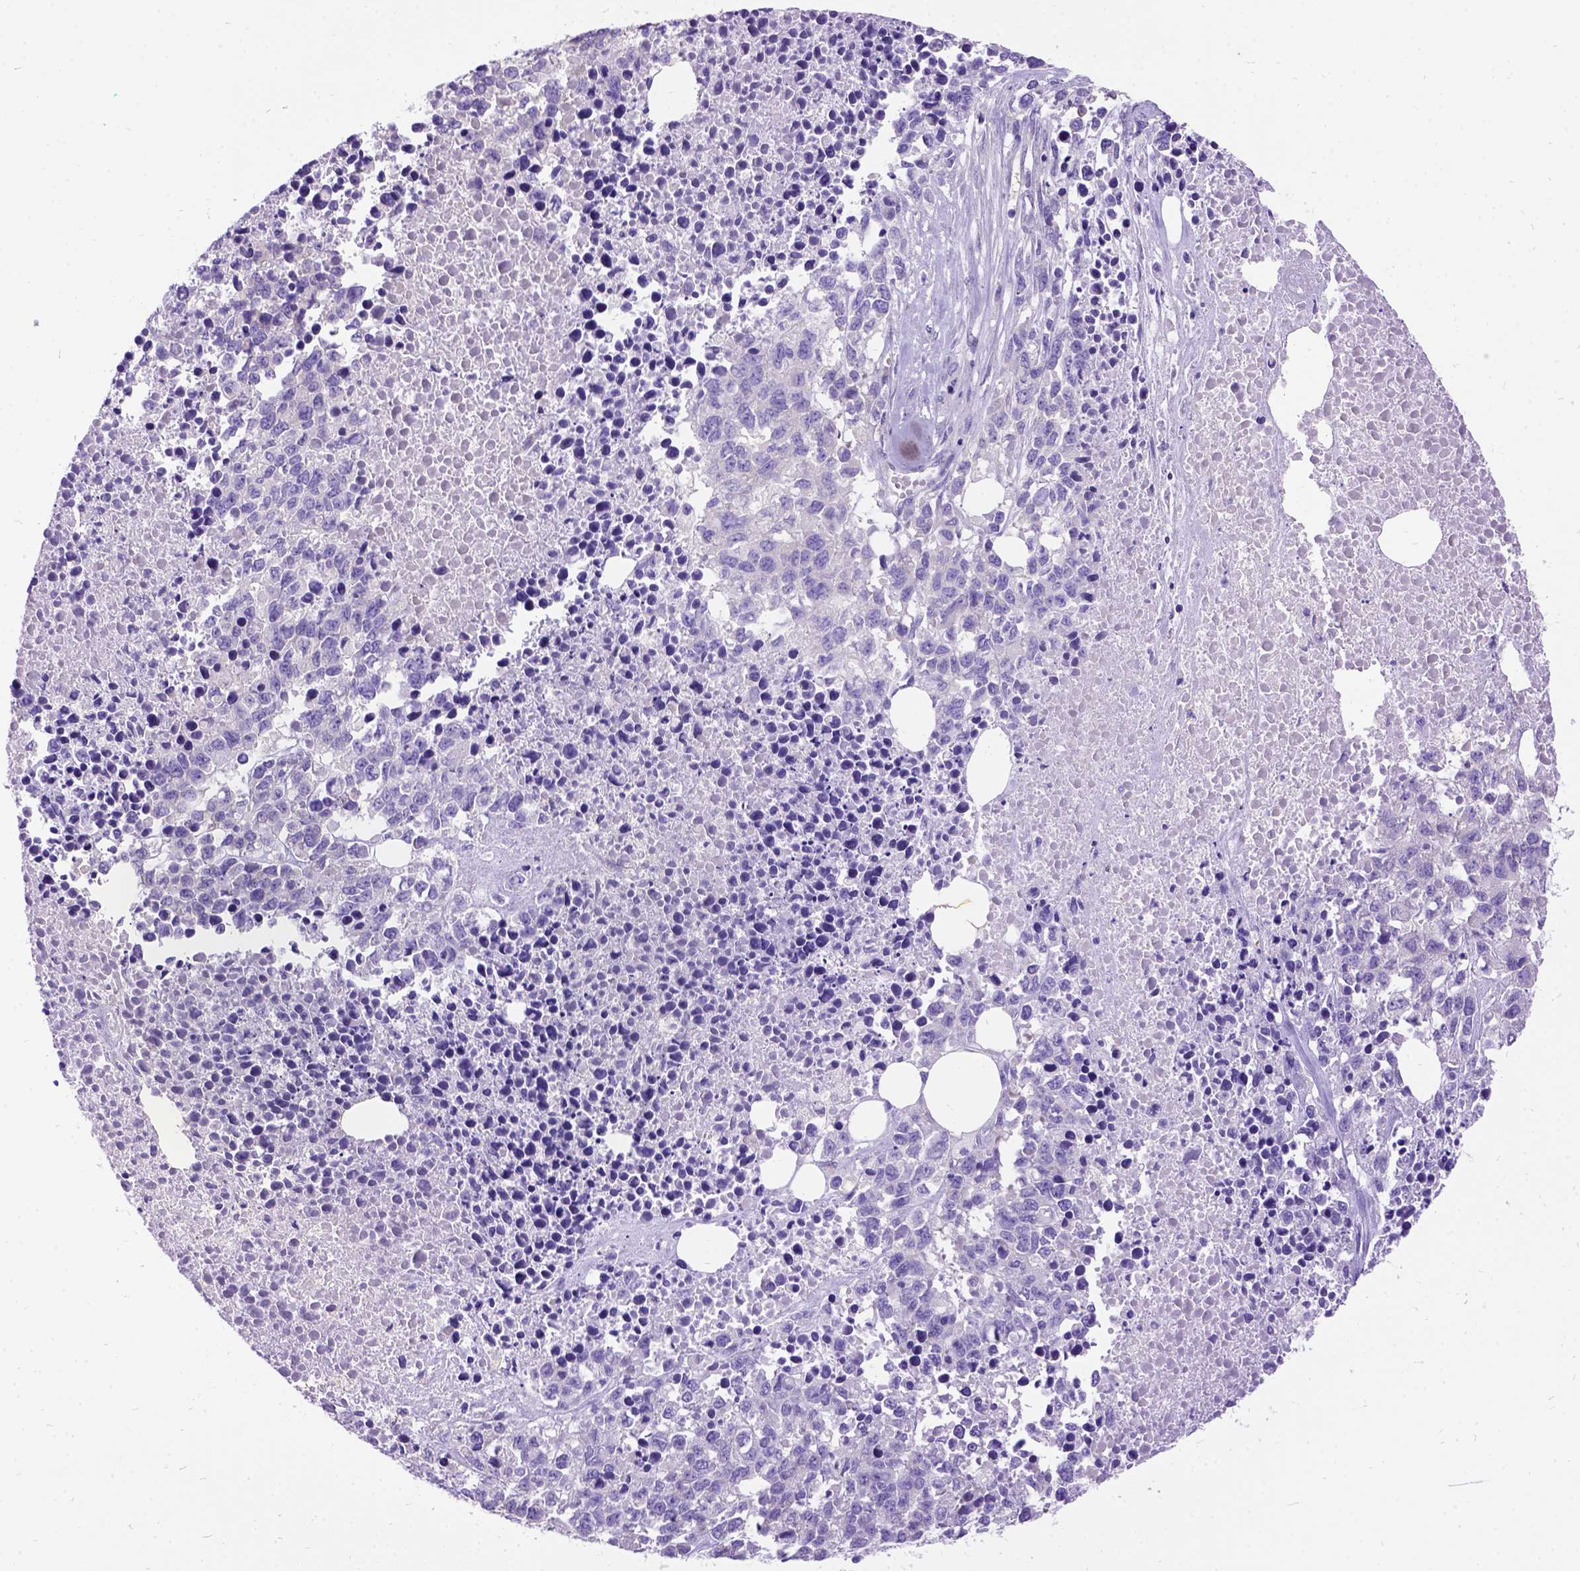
{"staining": {"intensity": "negative", "quantity": "none", "location": "none"}, "tissue": "melanoma", "cell_type": "Tumor cells", "image_type": "cancer", "snomed": [{"axis": "morphology", "description": "Malignant melanoma, Metastatic site"}, {"axis": "topography", "description": "Skin"}], "caption": "Immunohistochemical staining of human malignant melanoma (metastatic site) displays no significant staining in tumor cells. (DAB immunohistochemistry visualized using brightfield microscopy, high magnification).", "gene": "CFAP54", "patient": {"sex": "male", "age": 84}}